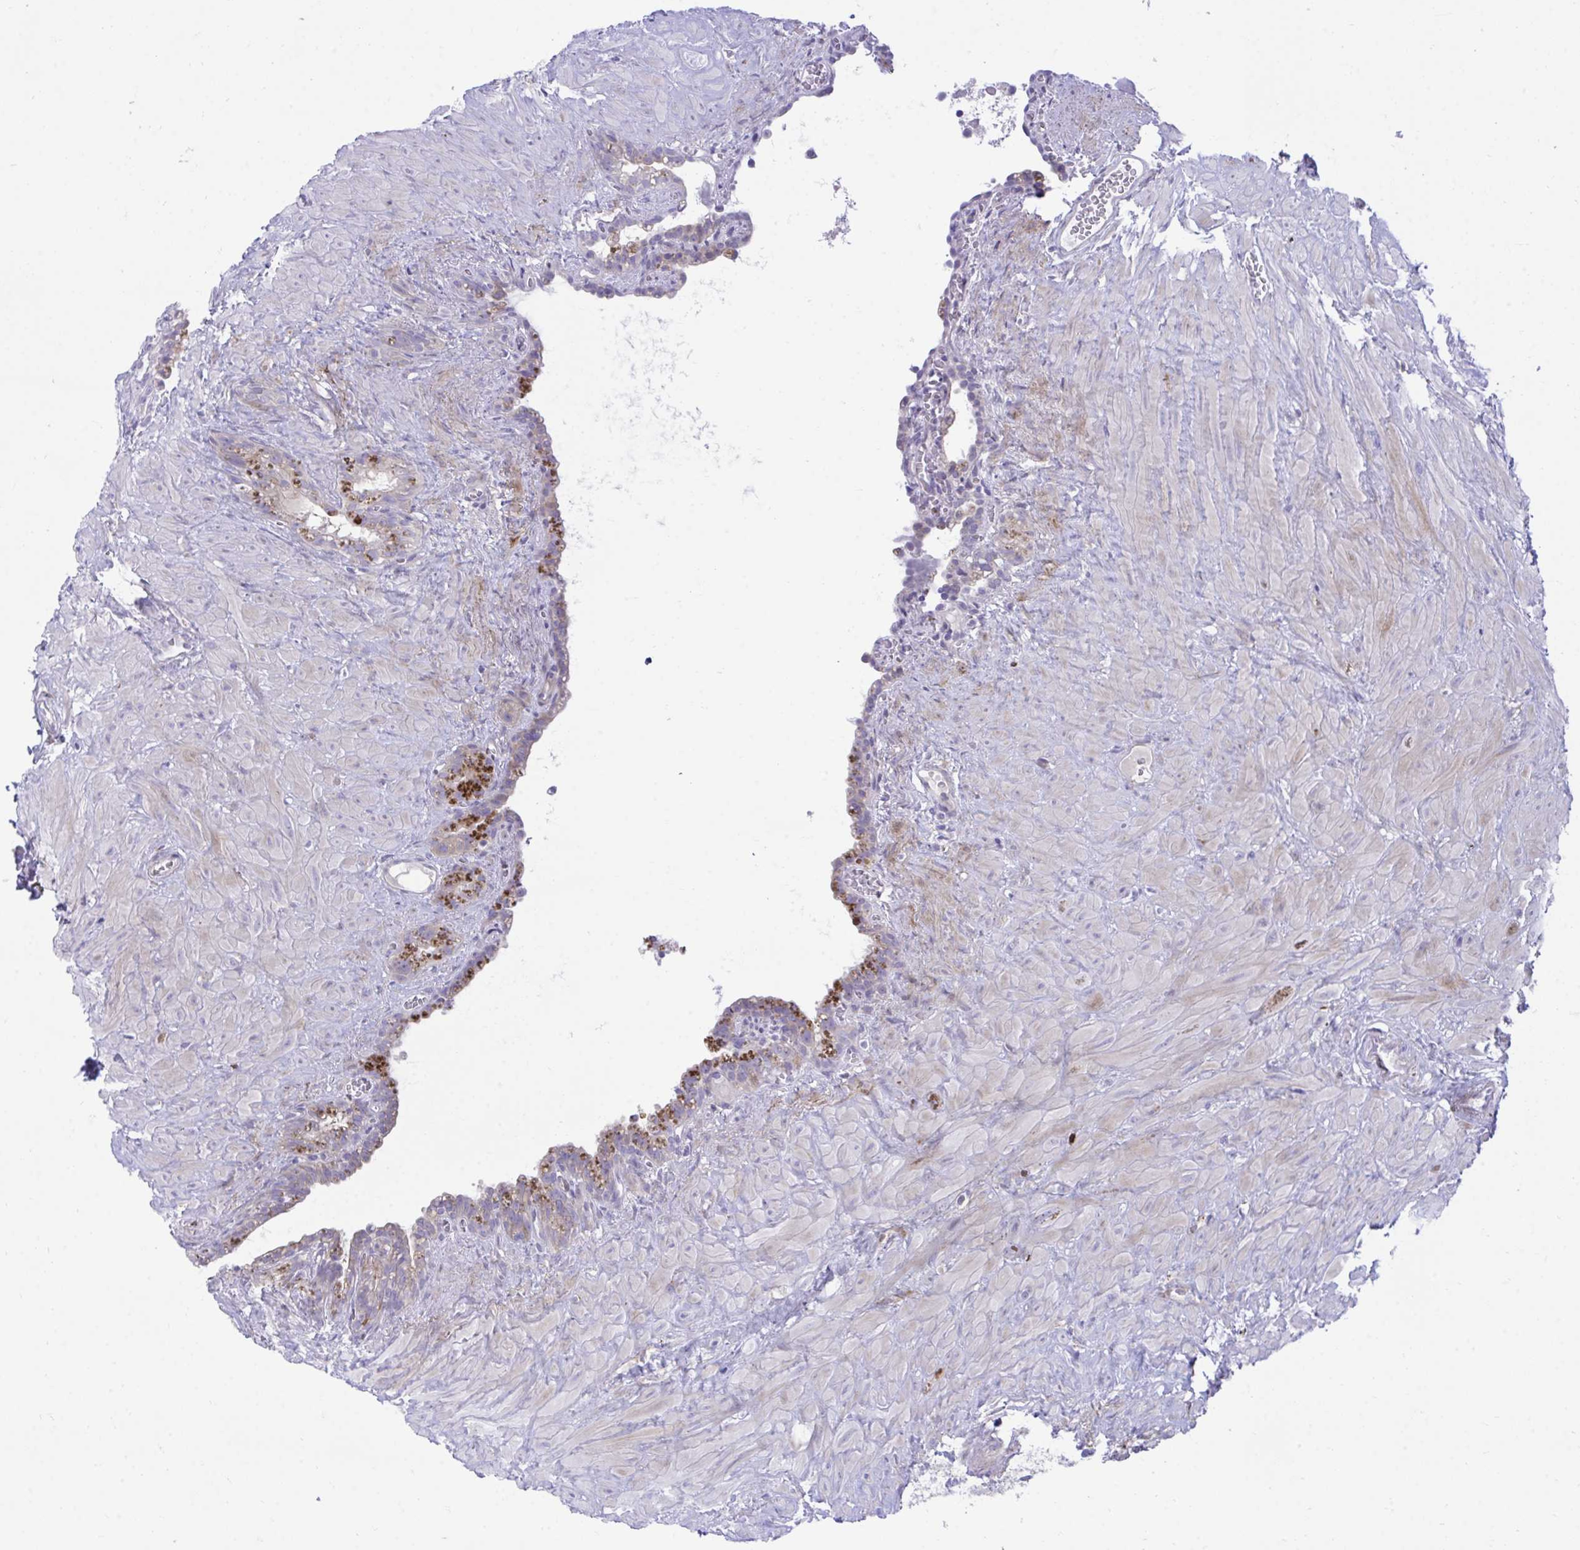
{"staining": {"intensity": "moderate", "quantity": "<25%", "location": "cytoplasmic/membranous"}, "tissue": "seminal vesicle", "cell_type": "Glandular cells", "image_type": "normal", "snomed": [{"axis": "morphology", "description": "Normal tissue, NOS"}, {"axis": "topography", "description": "Seminal veicle"}], "caption": "DAB immunohistochemical staining of benign seminal vesicle exhibits moderate cytoplasmic/membranous protein staining in approximately <25% of glandular cells. (IHC, brightfield microscopy, high magnification).", "gene": "MED9", "patient": {"sex": "male", "age": 76}}